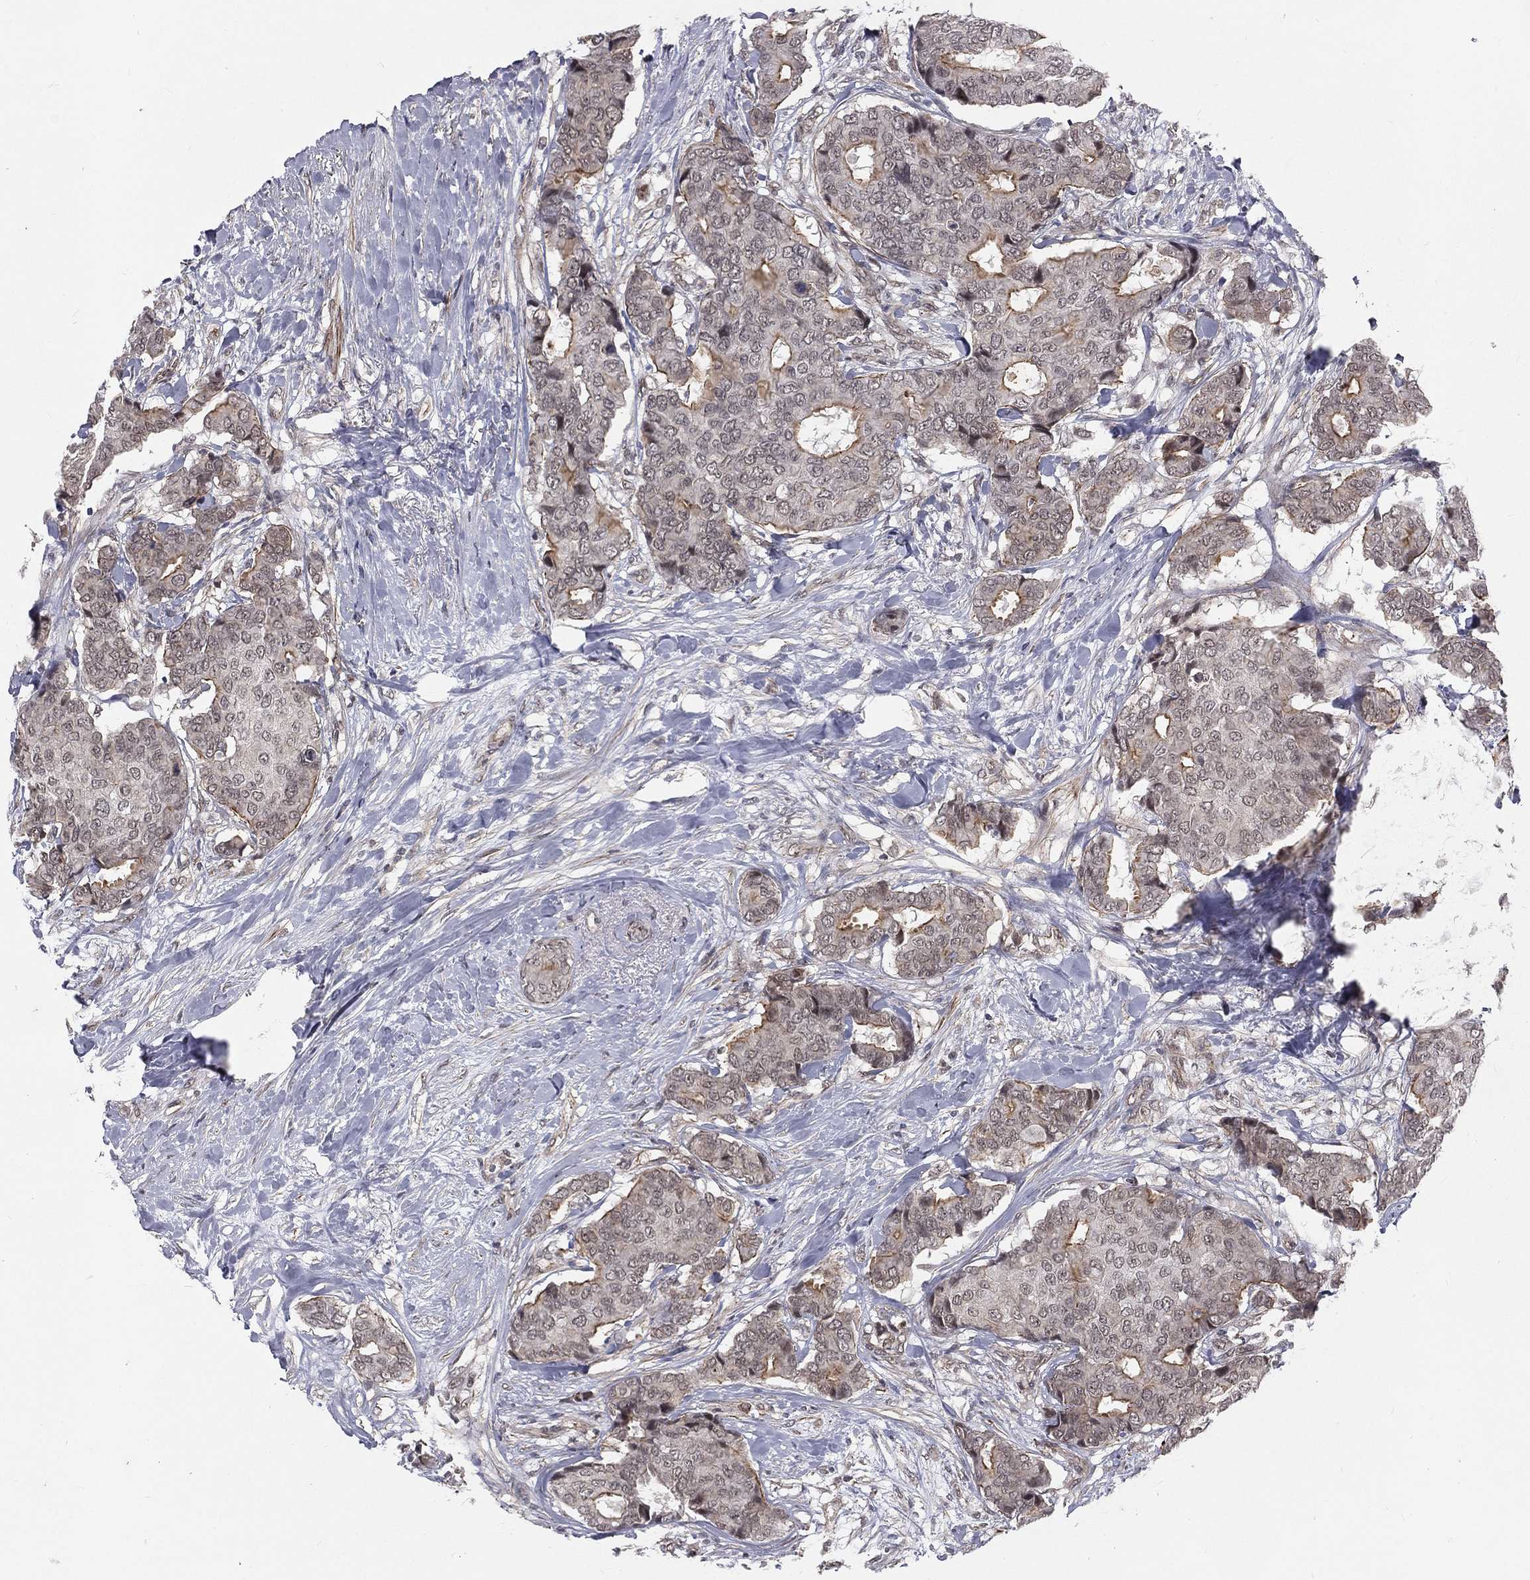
{"staining": {"intensity": "moderate", "quantity": "<25%", "location": "cytoplasmic/membranous"}, "tissue": "breast cancer", "cell_type": "Tumor cells", "image_type": "cancer", "snomed": [{"axis": "morphology", "description": "Duct carcinoma"}, {"axis": "topography", "description": "Breast"}], "caption": "Immunohistochemistry (IHC) of breast invasive ductal carcinoma reveals low levels of moderate cytoplasmic/membranous expression in about <25% of tumor cells.", "gene": "MORC2", "patient": {"sex": "female", "age": 75}}